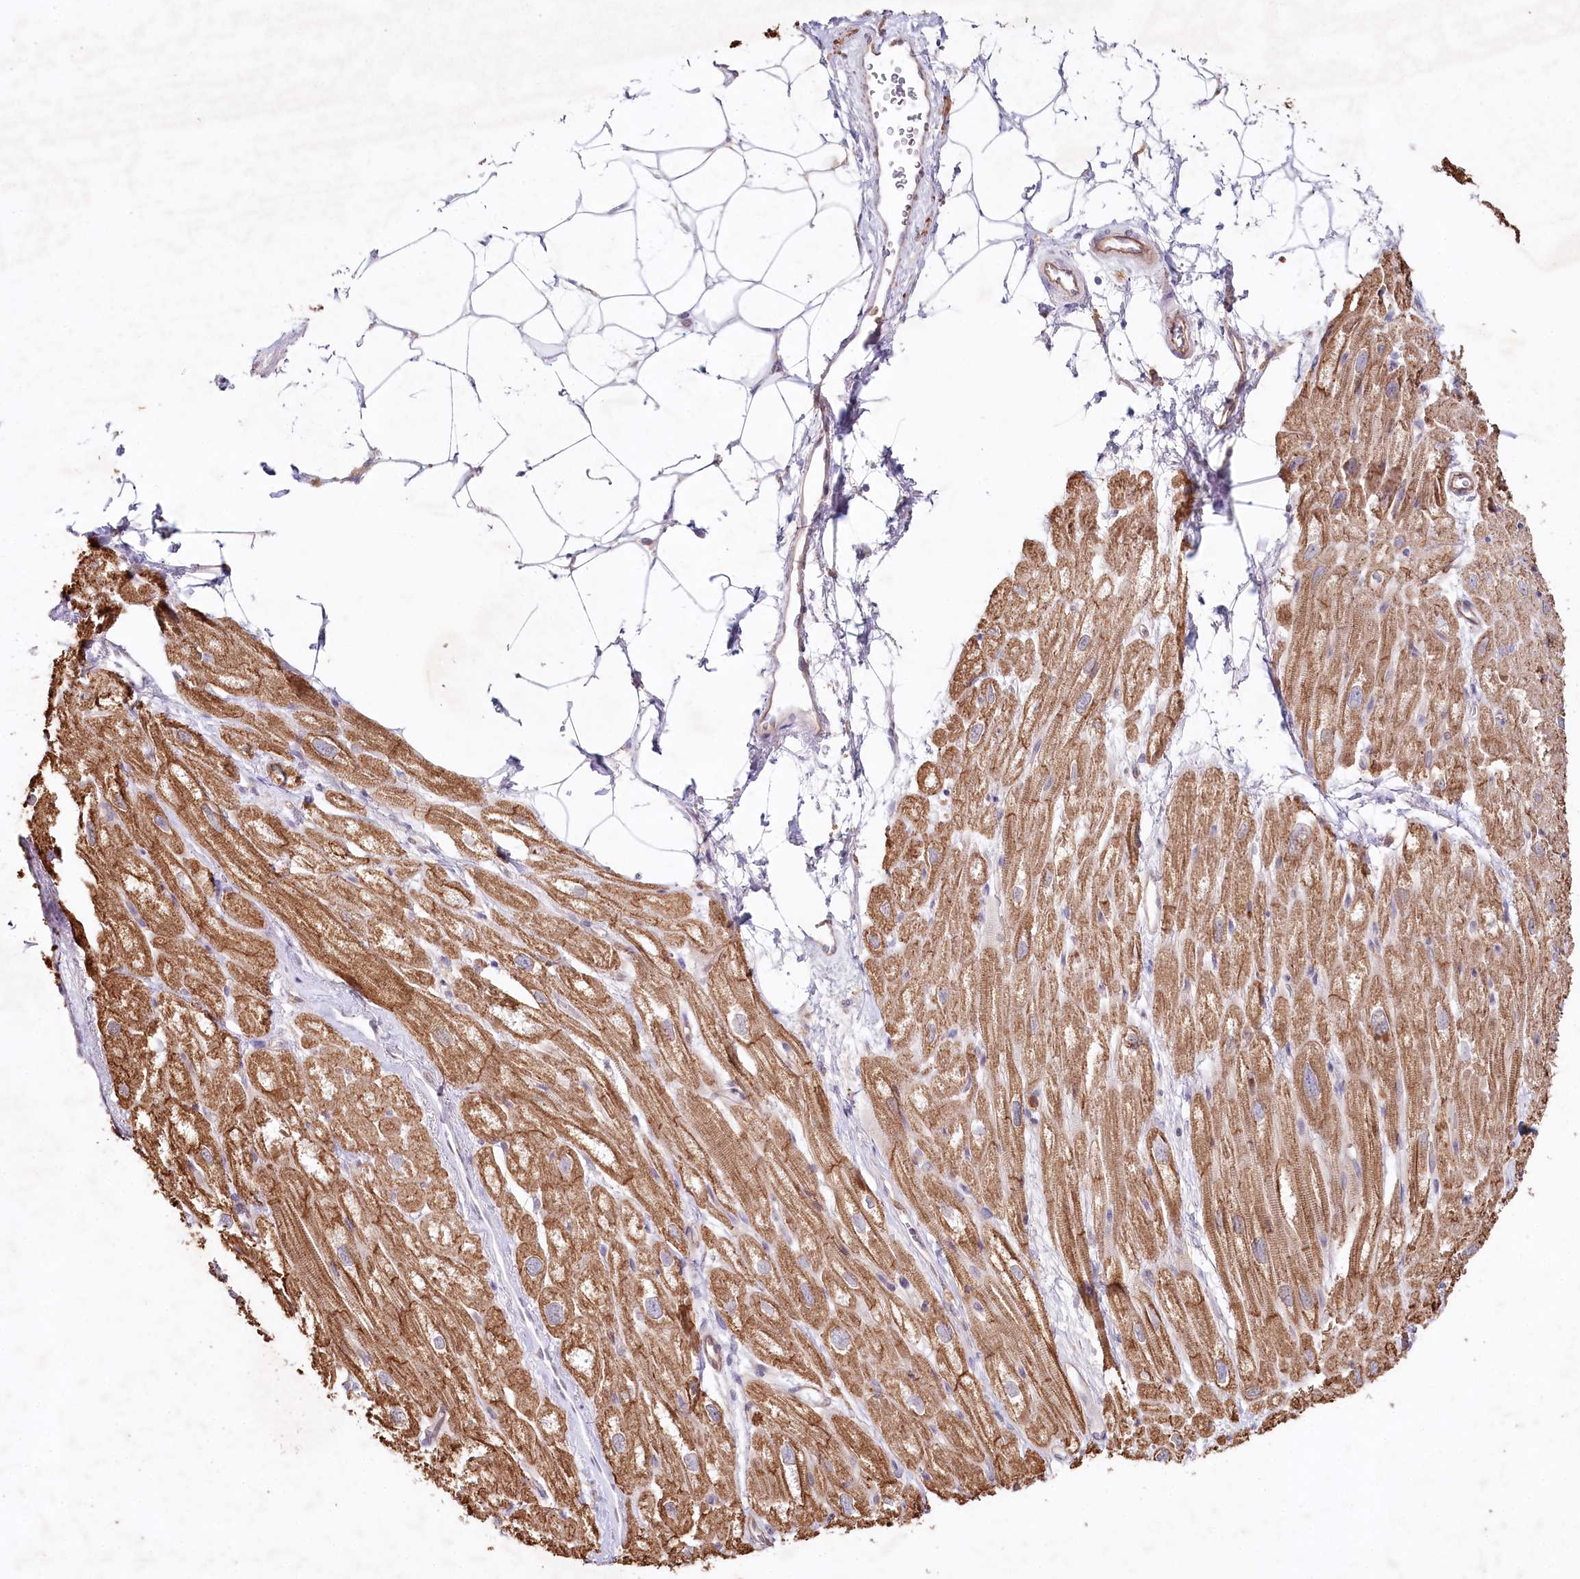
{"staining": {"intensity": "moderate", "quantity": ">75%", "location": "cytoplasmic/membranous"}, "tissue": "heart muscle", "cell_type": "Cardiomyocytes", "image_type": "normal", "snomed": [{"axis": "morphology", "description": "Normal tissue, NOS"}, {"axis": "topography", "description": "Heart"}], "caption": "The image shows immunohistochemical staining of benign heart muscle. There is moderate cytoplasmic/membranous staining is appreciated in about >75% of cardiomyocytes. The staining was performed using DAB, with brown indicating positive protein expression. Nuclei are stained blue with hematoxylin.", "gene": "ALDH3B1", "patient": {"sex": "male", "age": 50}}